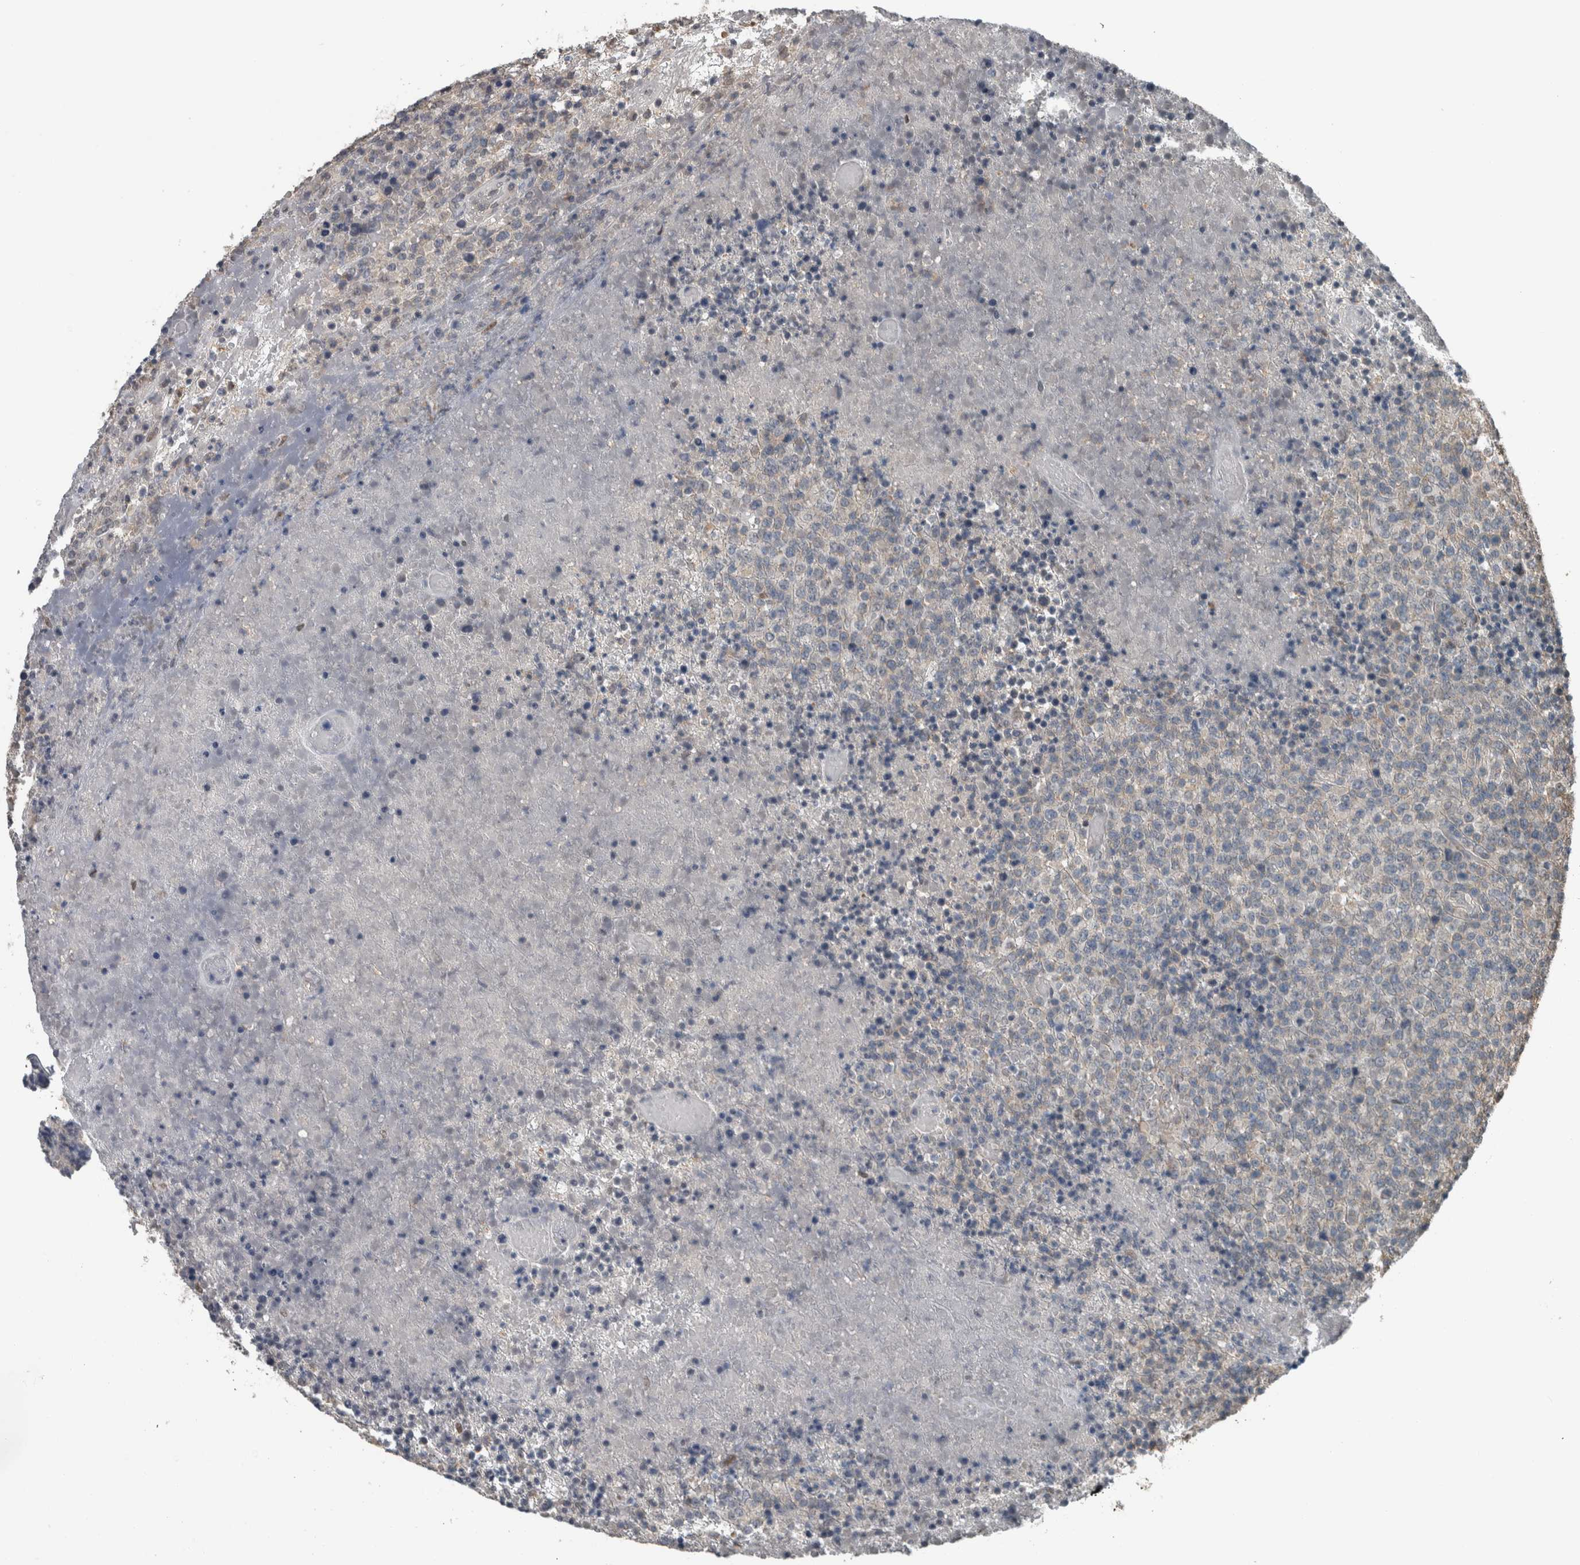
{"staining": {"intensity": "negative", "quantity": "none", "location": "none"}, "tissue": "lymphoma", "cell_type": "Tumor cells", "image_type": "cancer", "snomed": [{"axis": "morphology", "description": "Malignant lymphoma, non-Hodgkin's type, High grade"}, {"axis": "topography", "description": "Lymph node"}], "caption": "Malignant lymphoma, non-Hodgkin's type (high-grade) was stained to show a protein in brown. There is no significant positivity in tumor cells. Nuclei are stained in blue.", "gene": "MAFF", "patient": {"sex": "male", "age": 13}}